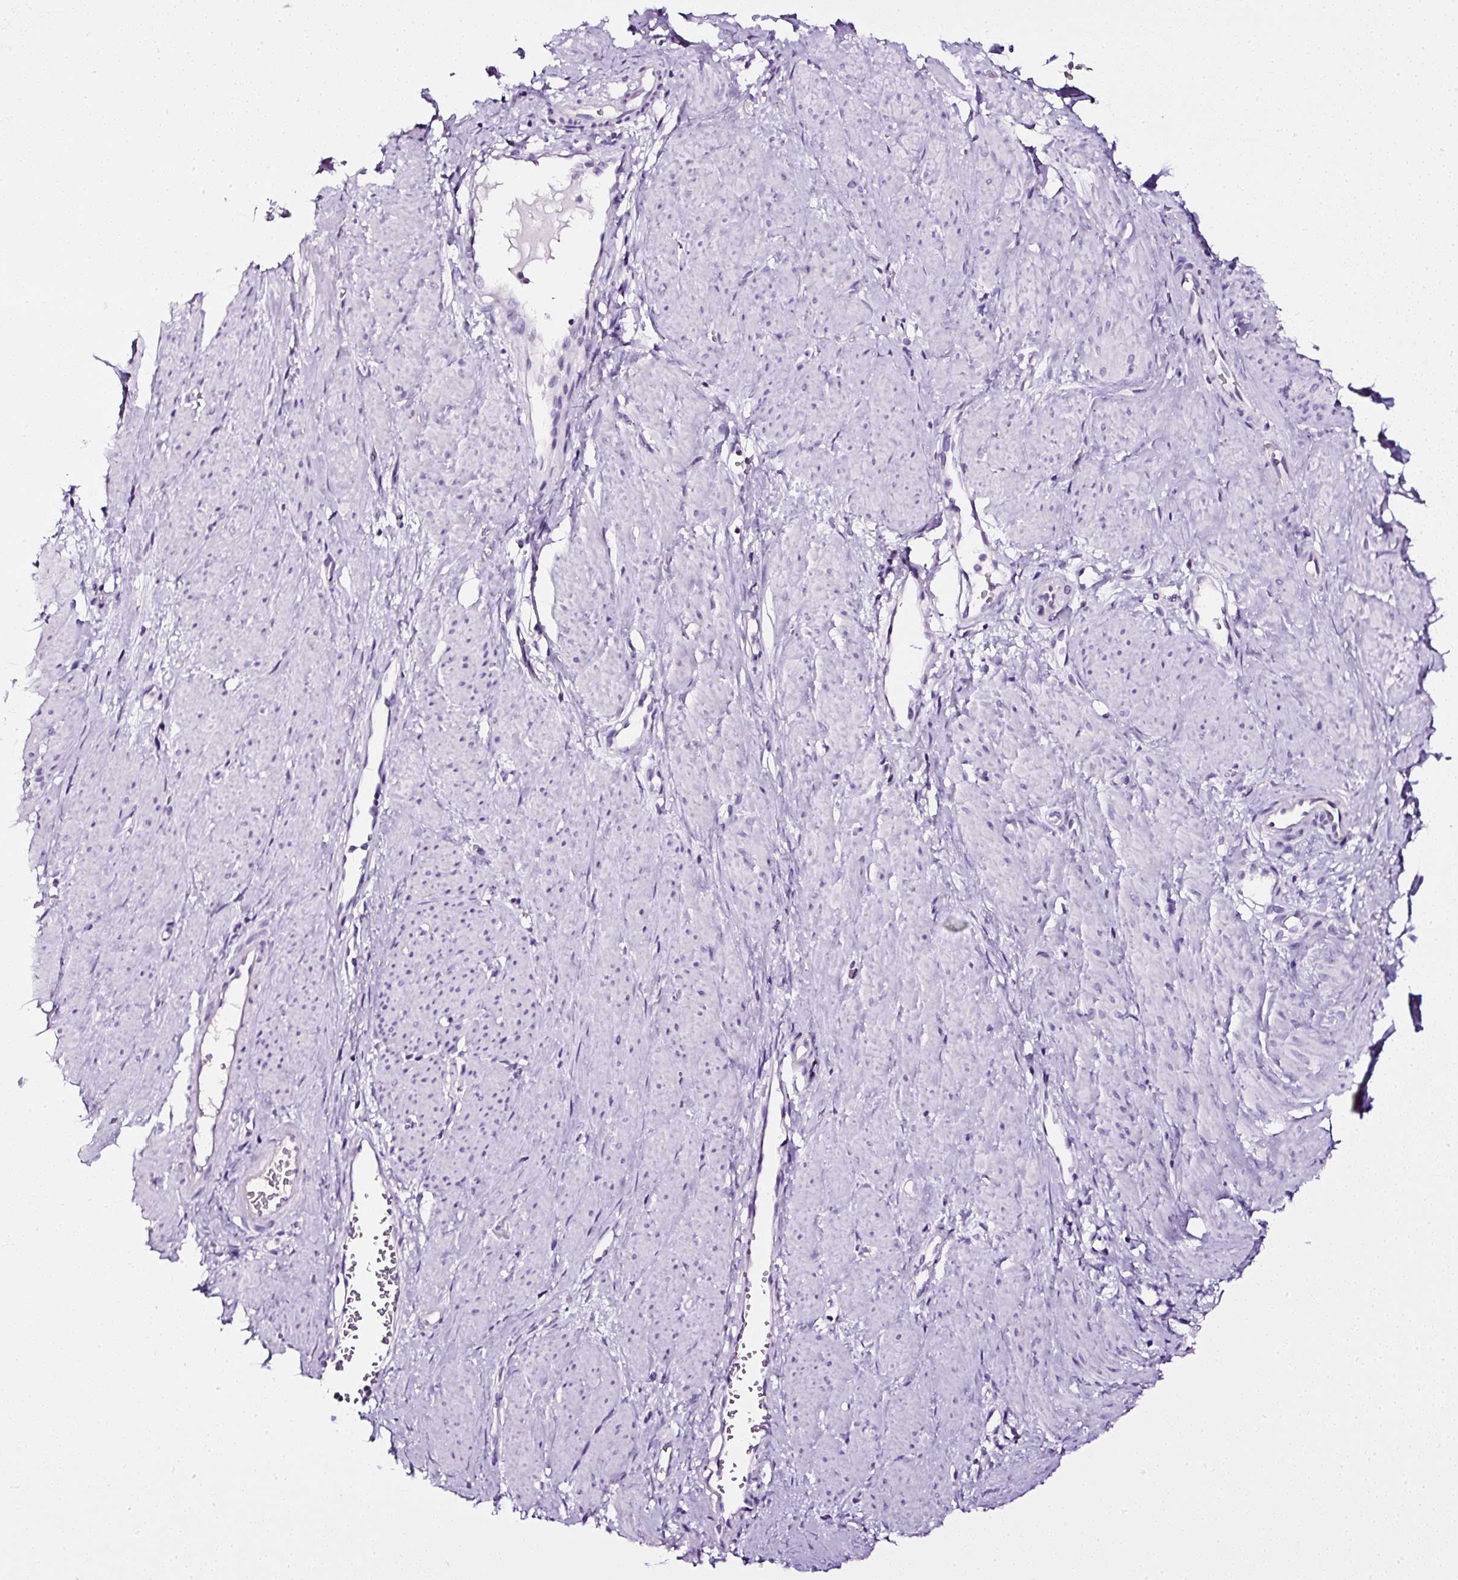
{"staining": {"intensity": "negative", "quantity": "none", "location": "none"}, "tissue": "smooth muscle", "cell_type": "Smooth muscle cells", "image_type": "normal", "snomed": [{"axis": "morphology", "description": "Normal tissue, NOS"}, {"axis": "topography", "description": "Smooth muscle"}, {"axis": "topography", "description": "Uterus"}], "caption": "Immunohistochemistry histopathology image of unremarkable human smooth muscle stained for a protein (brown), which displays no positivity in smooth muscle cells.", "gene": "ATP2A1", "patient": {"sex": "female", "age": 39}}